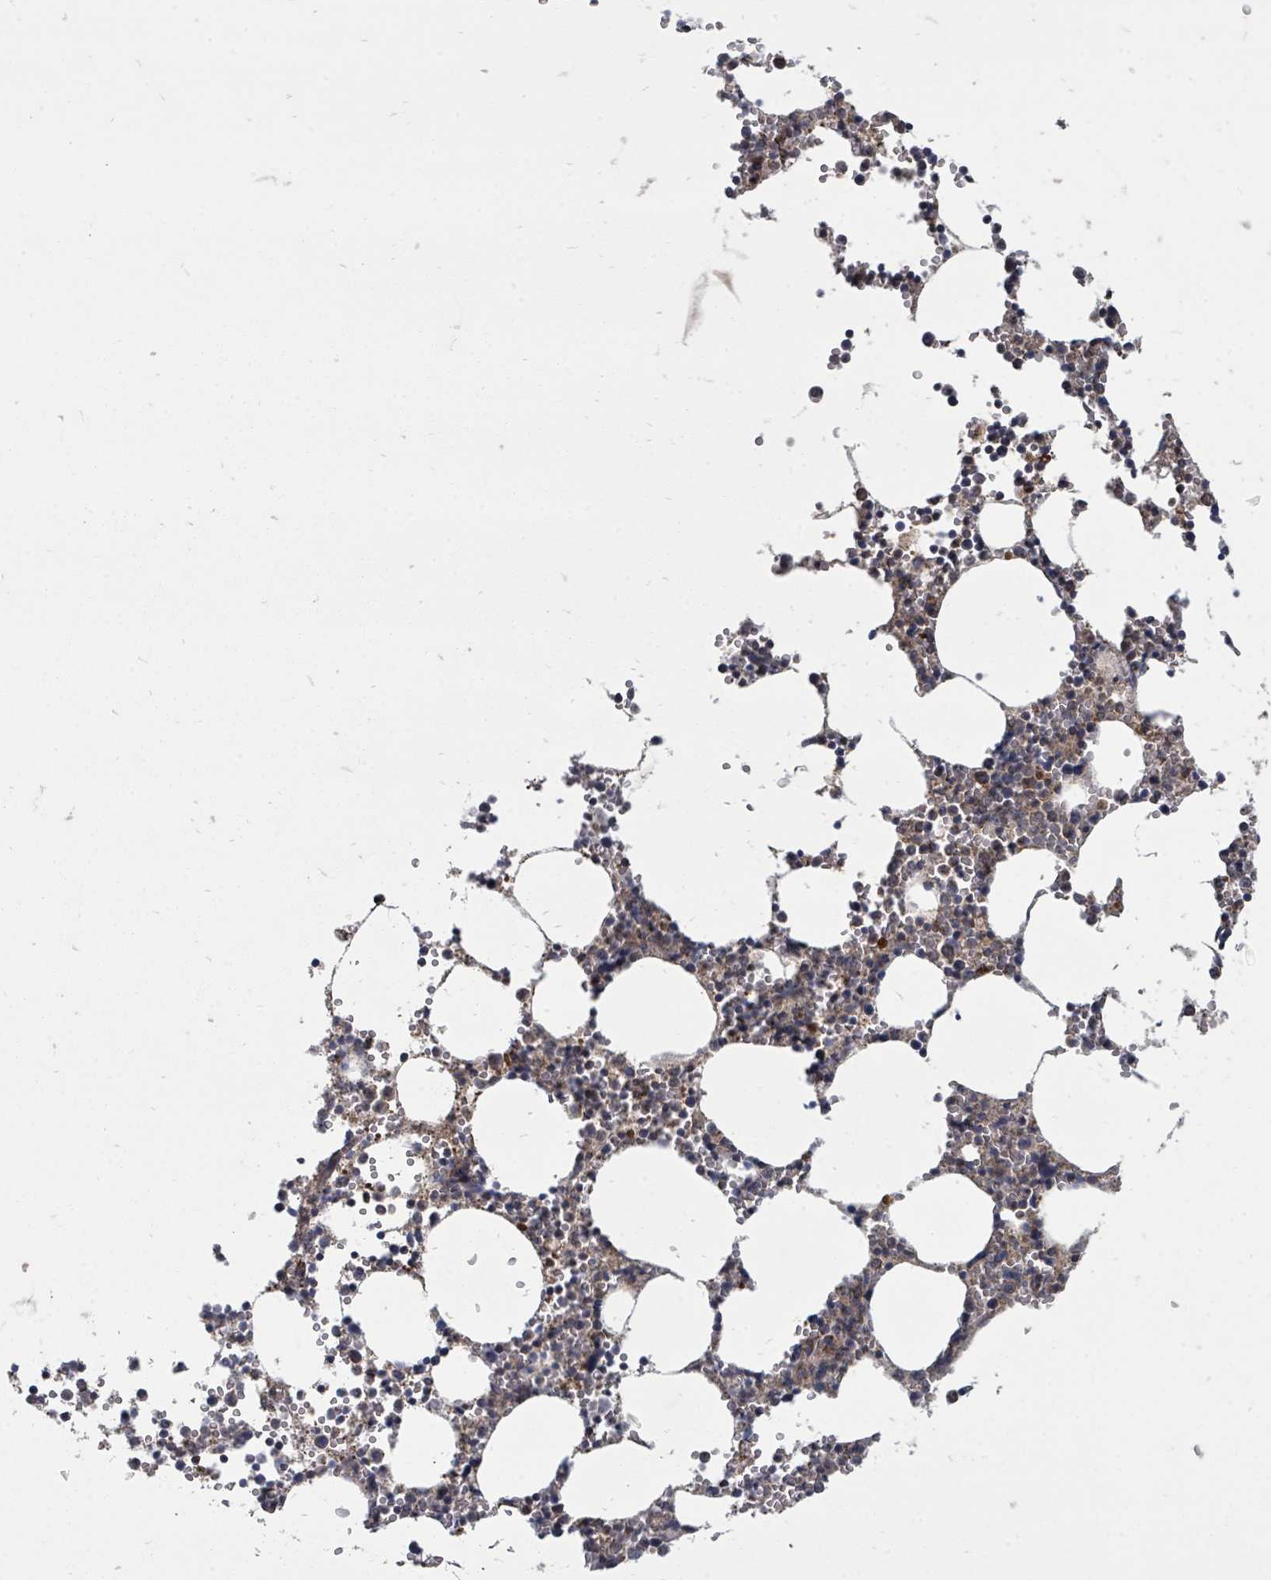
{"staining": {"intensity": "moderate", "quantity": "<25%", "location": "cytoplasmic/membranous"}, "tissue": "bone marrow", "cell_type": "Hematopoietic cells", "image_type": "normal", "snomed": [{"axis": "morphology", "description": "Normal tissue, NOS"}, {"axis": "topography", "description": "Bone marrow"}], "caption": "Immunohistochemical staining of normal human bone marrow exhibits moderate cytoplasmic/membranous protein positivity in approximately <25% of hematopoietic cells.", "gene": "MAGOHB", "patient": {"sex": "female", "age": 64}}